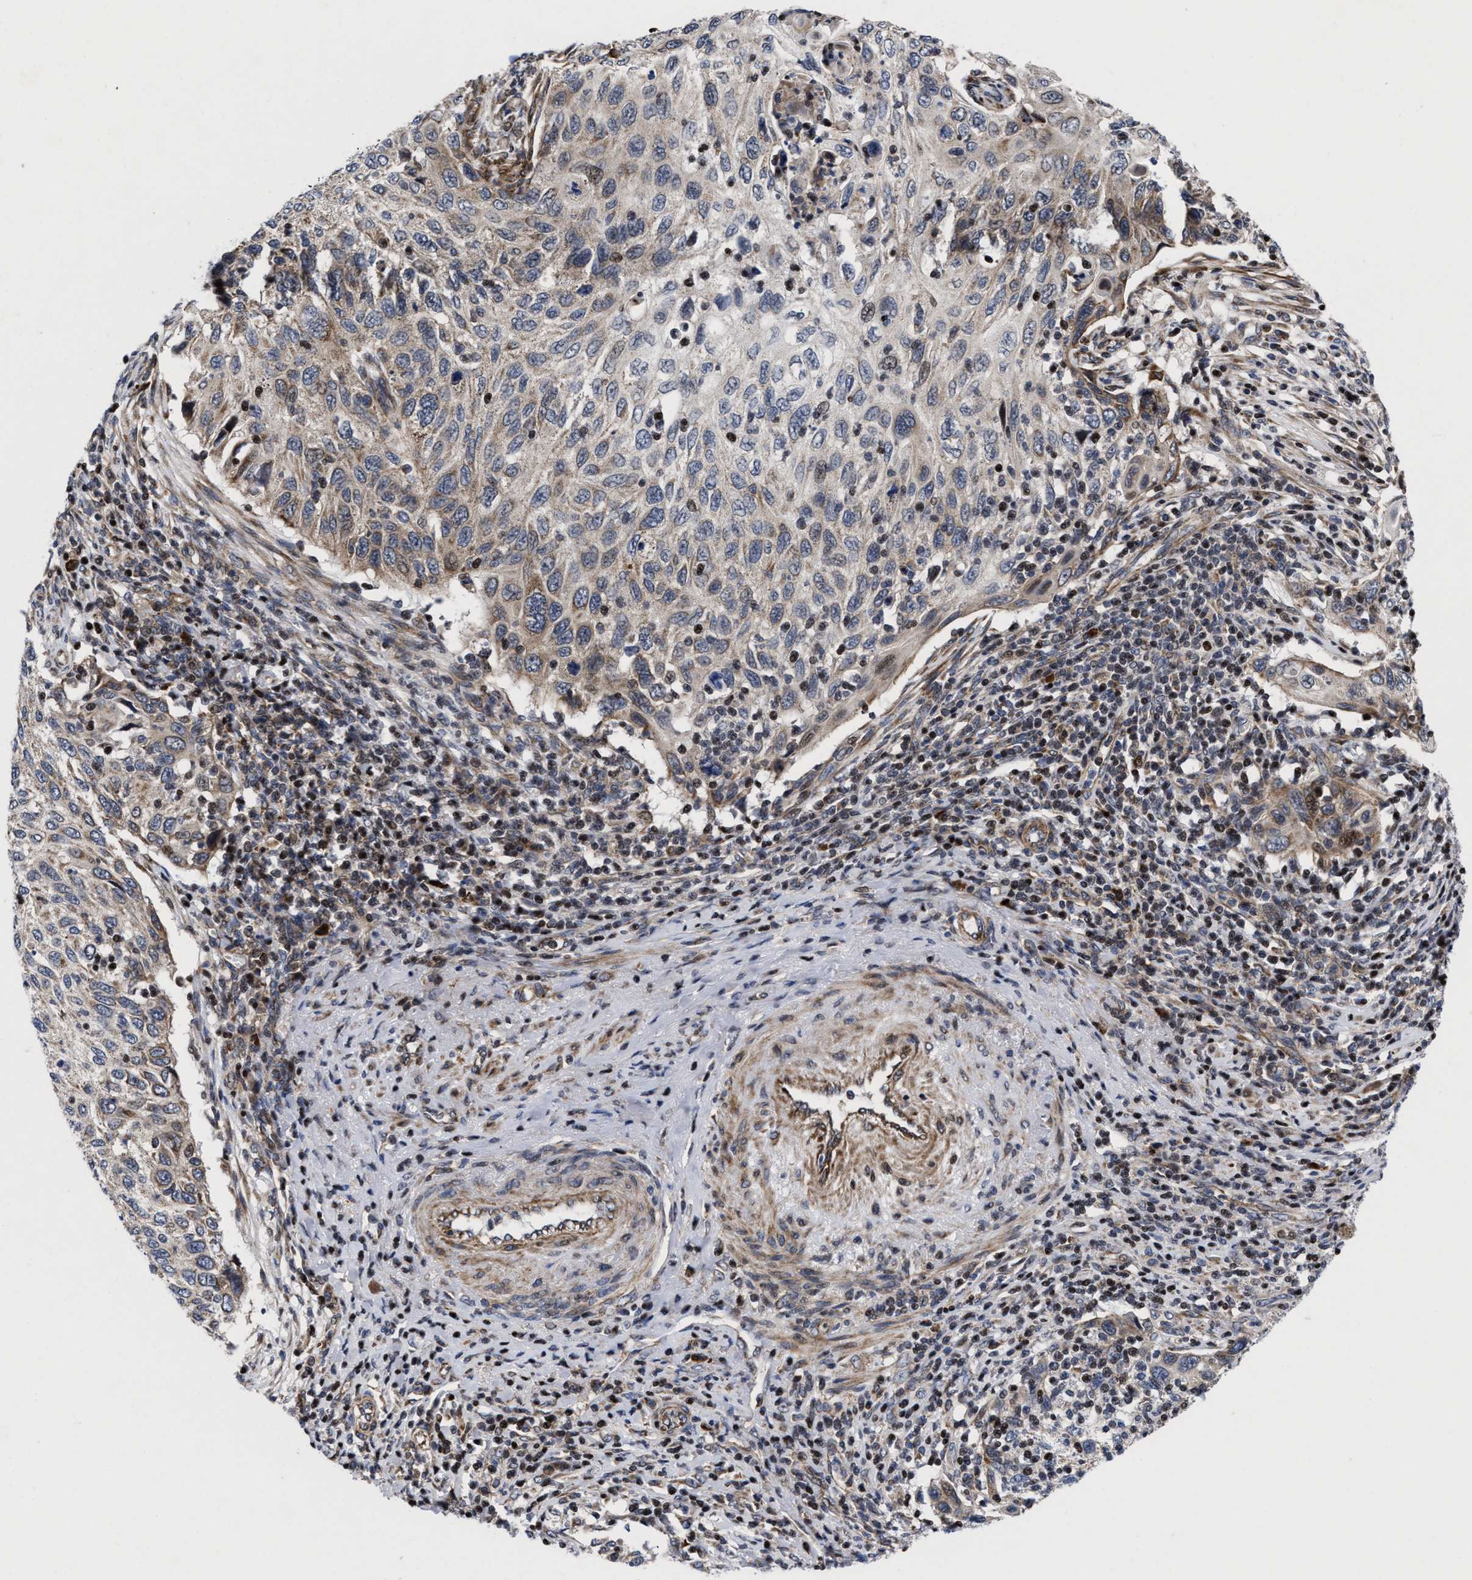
{"staining": {"intensity": "weak", "quantity": "25%-75%", "location": "cytoplasmic/membranous"}, "tissue": "cervical cancer", "cell_type": "Tumor cells", "image_type": "cancer", "snomed": [{"axis": "morphology", "description": "Squamous cell carcinoma, NOS"}, {"axis": "topography", "description": "Cervix"}], "caption": "Squamous cell carcinoma (cervical) stained for a protein (brown) demonstrates weak cytoplasmic/membranous positive positivity in about 25%-75% of tumor cells.", "gene": "MRPL50", "patient": {"sex": "female", "age": 70}}